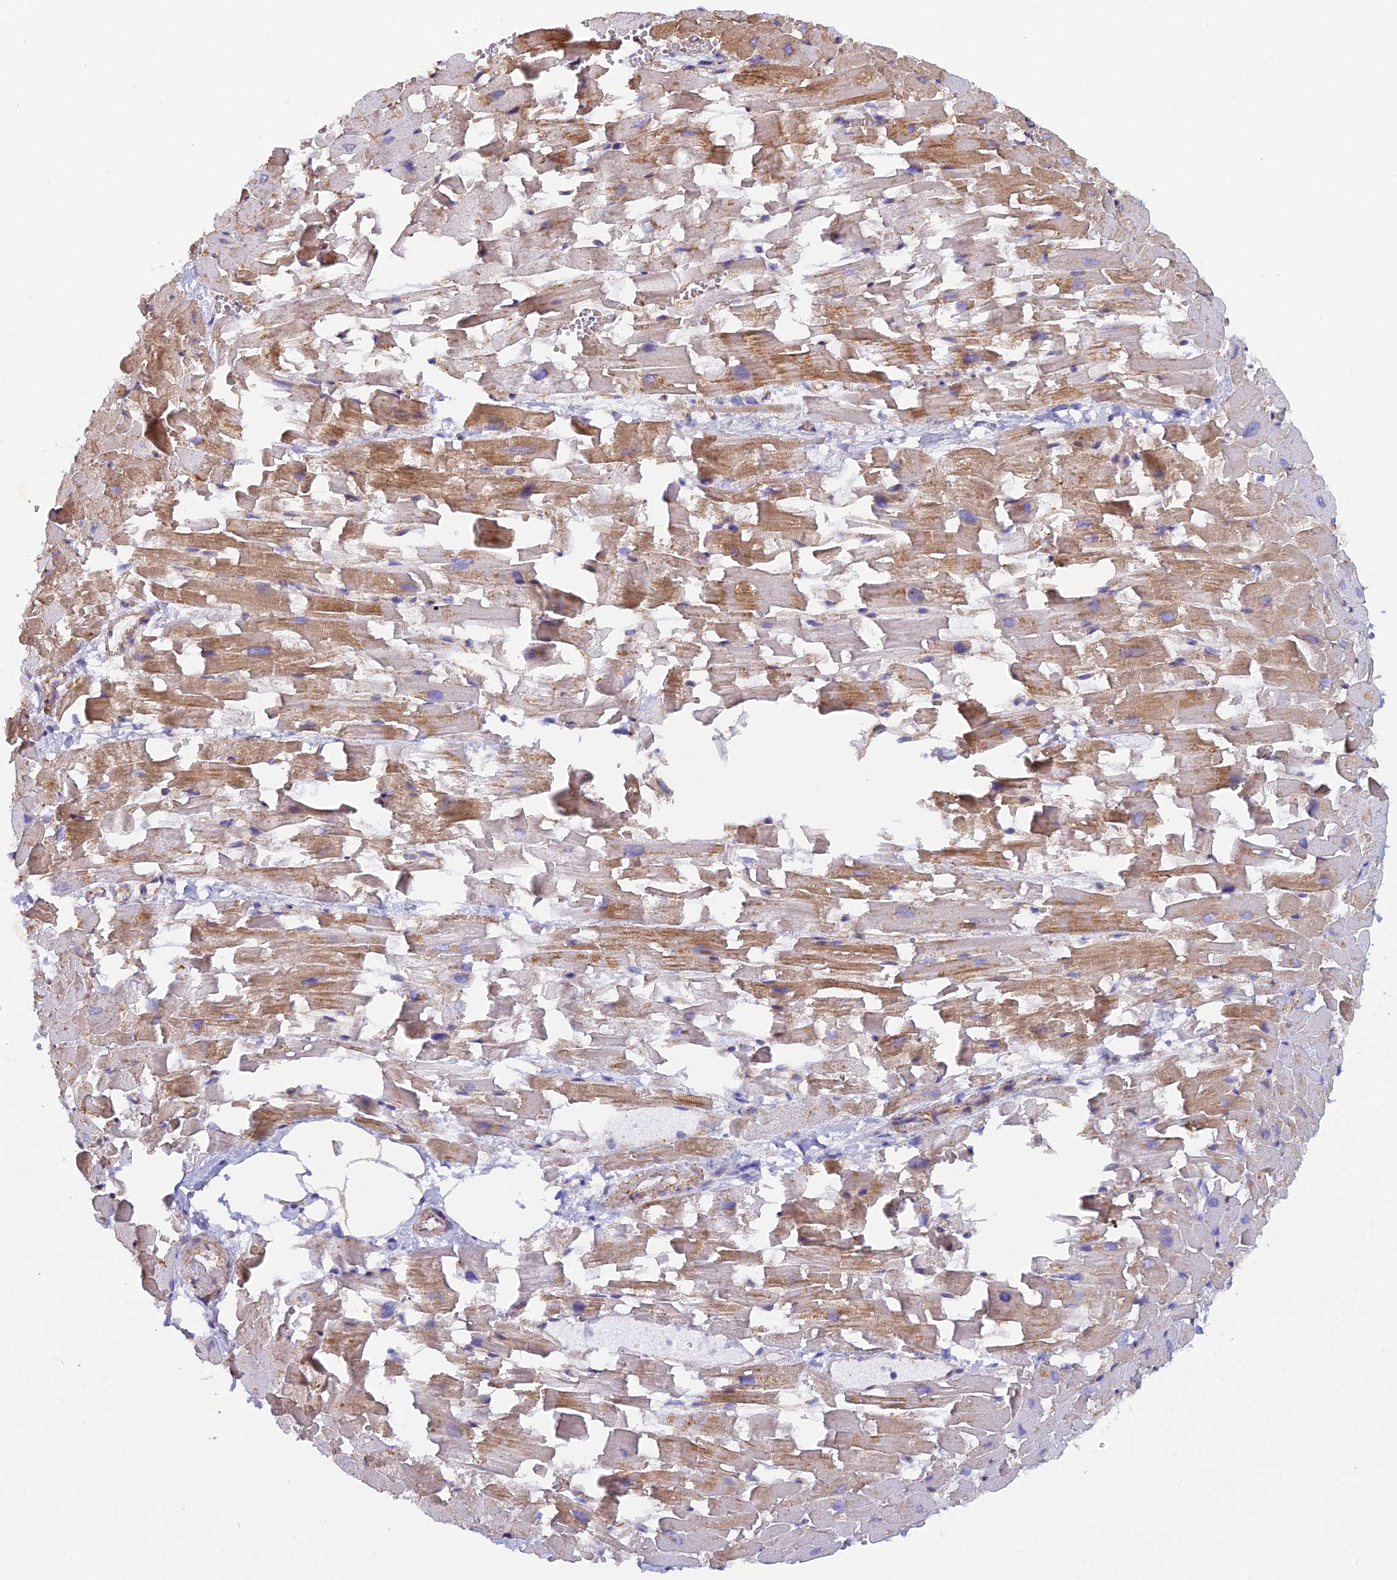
{"staining": {"intensity": "moderate", "quantity": ">75%", "location": "cytoplasmic/membranous"}, "tissue": "heart muscle", "cell_type": "Cardiomyocytes", "image_type": "normal", "snomed": [{"axis": "morphology", "description": "Normal tissue, NOS"}, {"axis": "topography", "description": "Heart"}], "caption": "This image displays immunohistochemistry (IHC) staining of benign human heart muscle, with medium moderate cytoplasmic/membranous positivity in about >75% of cardiomyocytes.", "gene": "FZR1", "patient": {"sex": "female", "age": 64}}